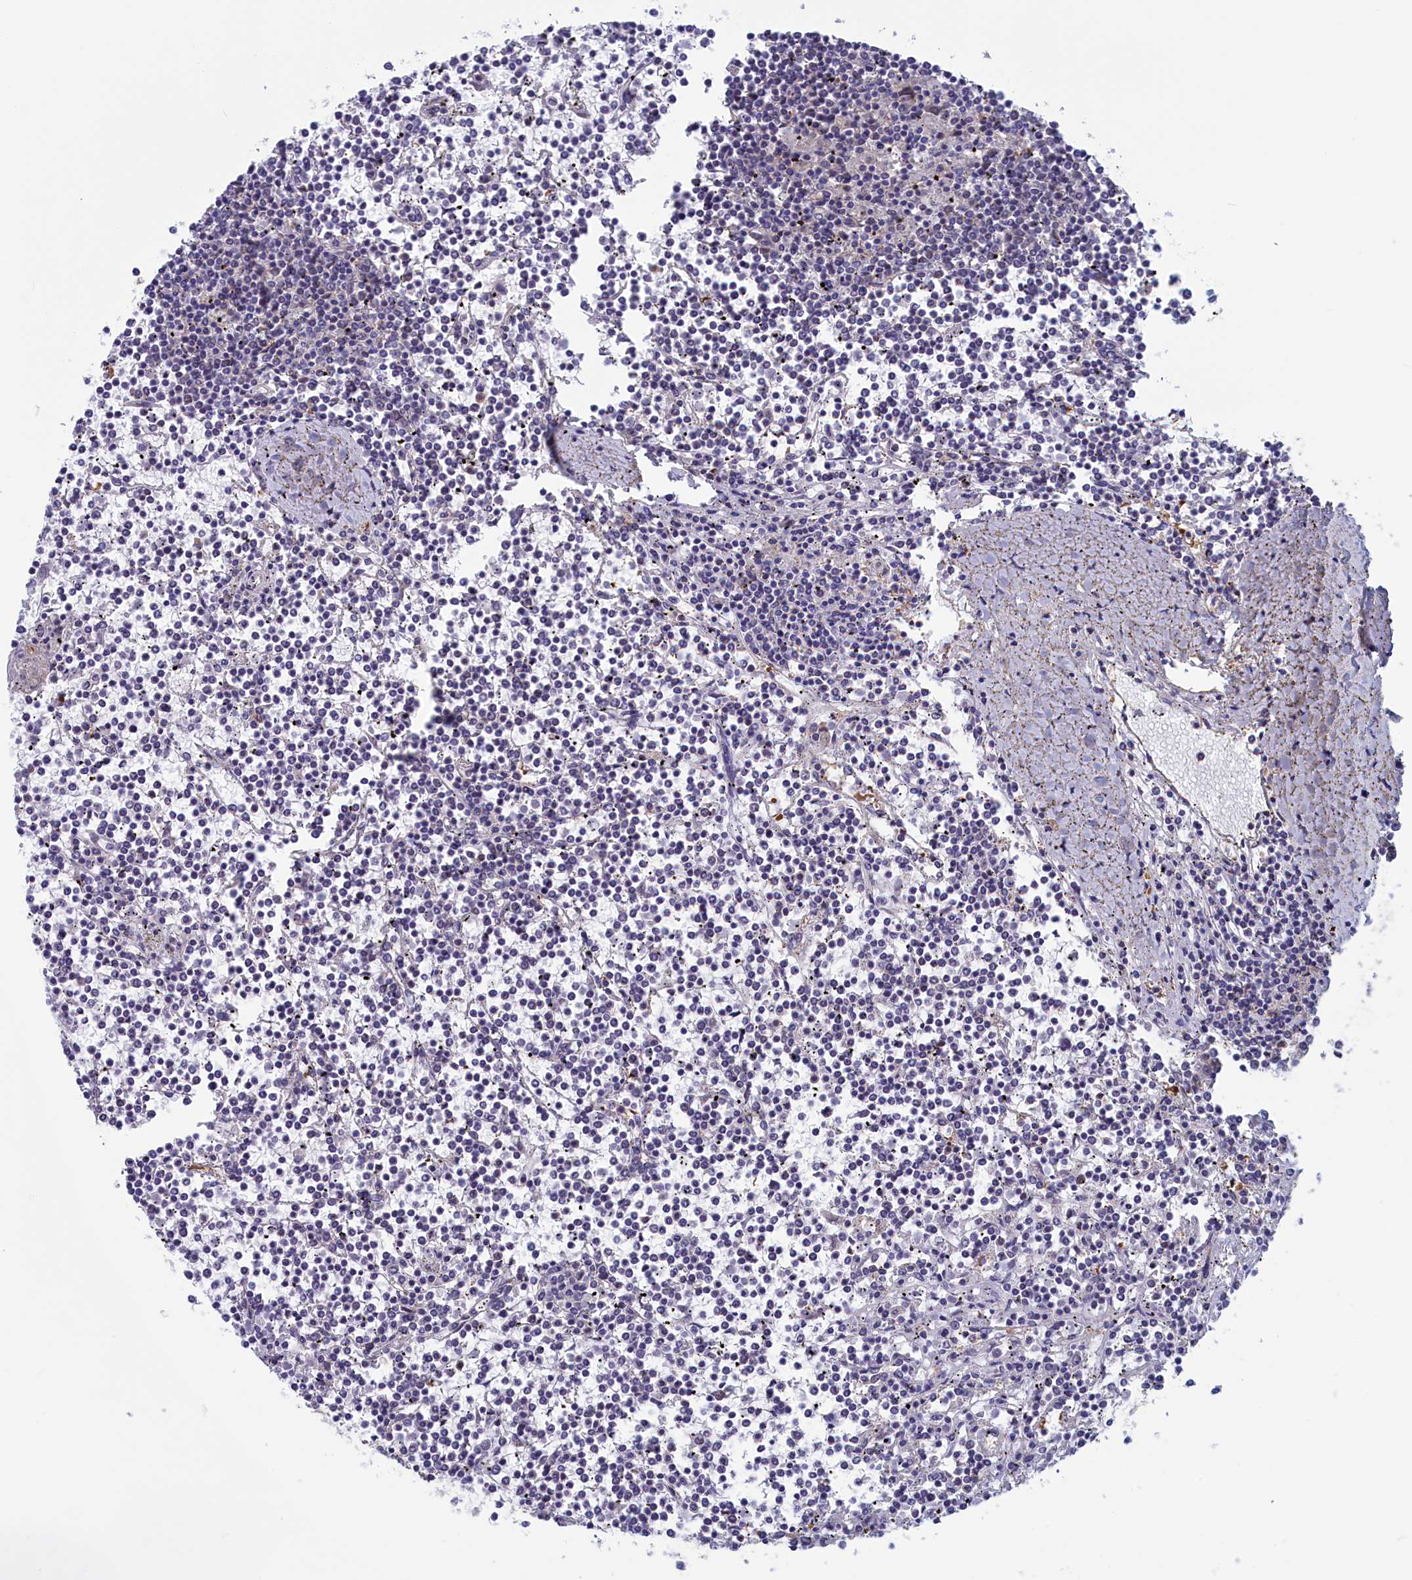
{"staining": {"intensity": "negative", "quantity": "none", "location": "none"}, "tissue": "lymphoma", "cell_type": "Tumor cells", "image_type": "cancer", "snomed": [{"axis": "morphology", "description": "Malignant lymphoma, non-Hodgkin's type, Low grade"}, {"axis": "topography", "description": "Spleen"}], "caption": "Image shows no significant protein expression in tumor cells of low-grade malignant lymphoma, non-Hodgkin's type.", "gene": "SYNDIG1L", "patient": {"sex": "female", "age": 19}}